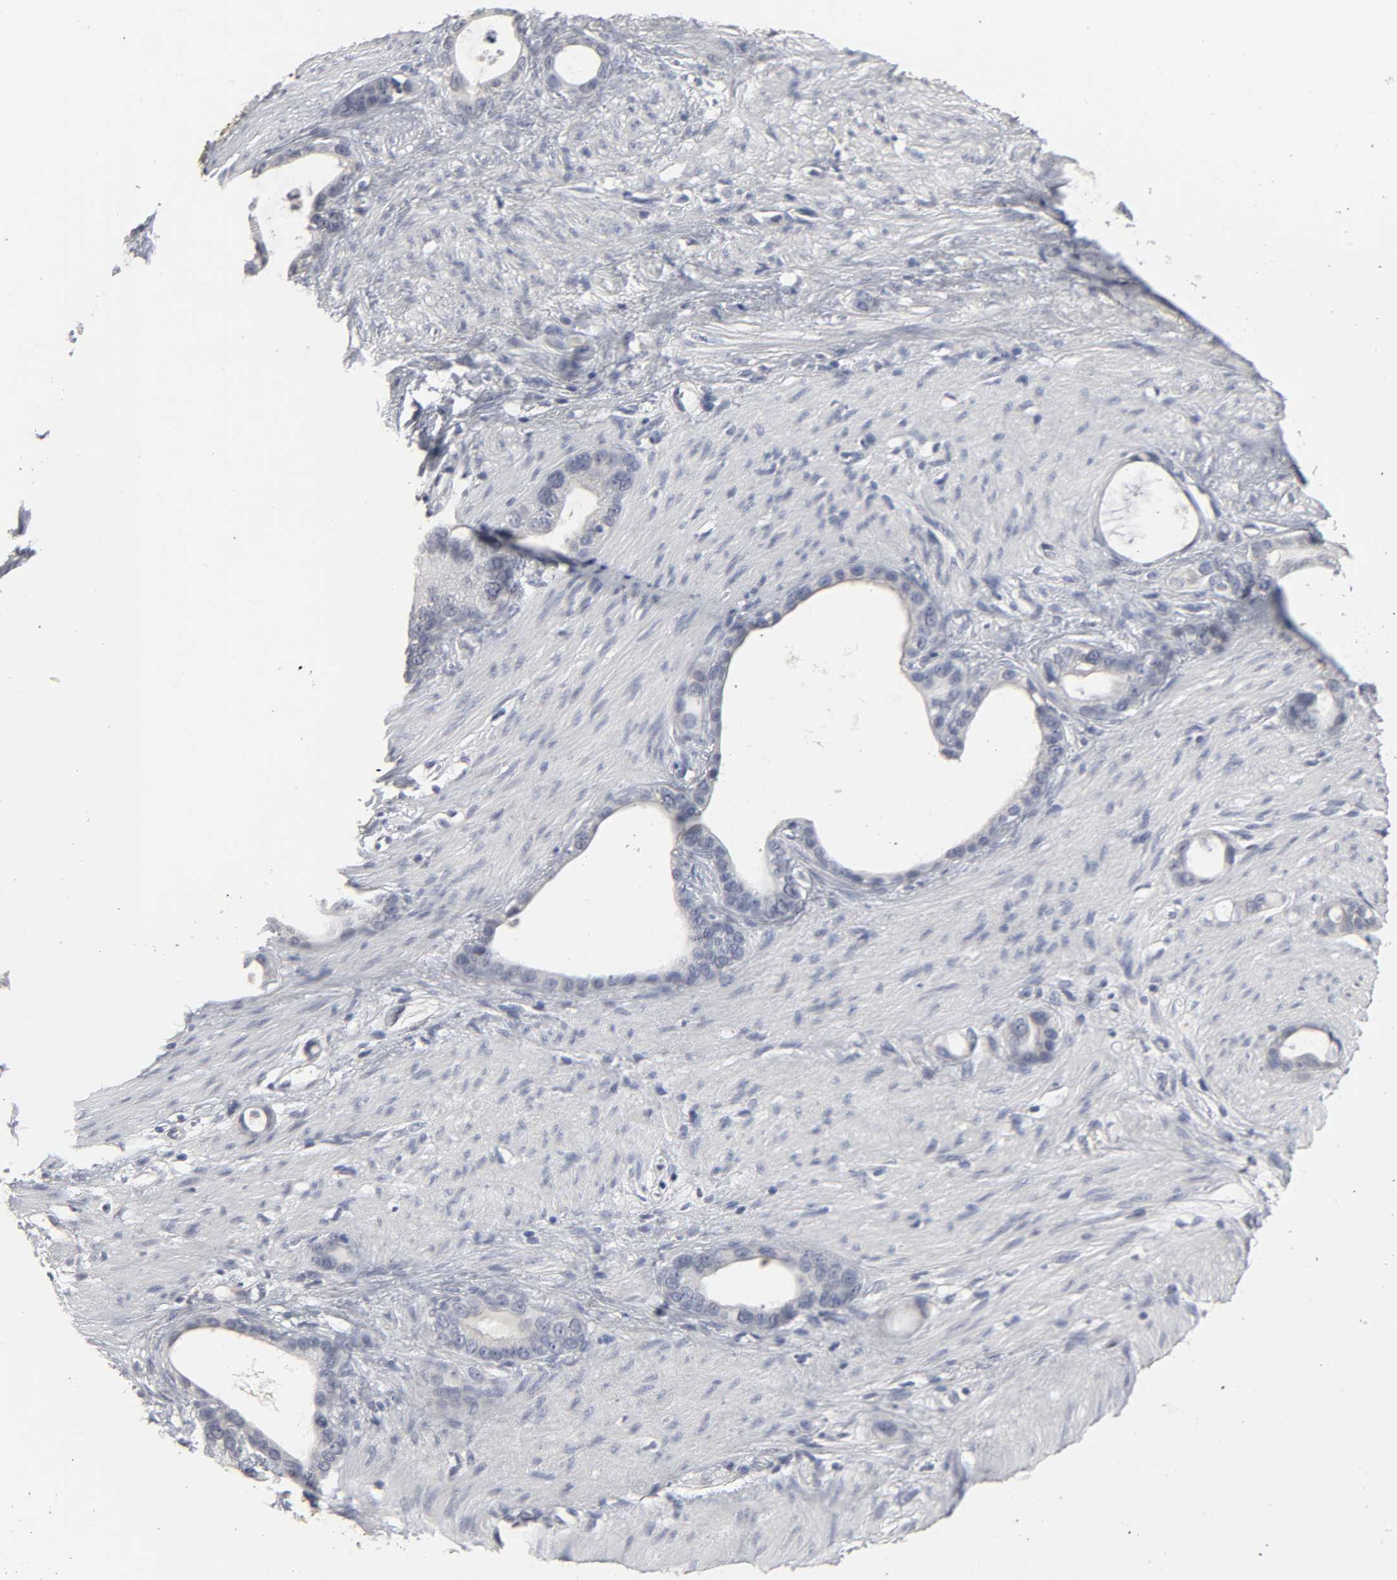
{"staining": {"intensity": "negative", "quantity": "none", "location": "none"}, "tissue": "stomach cancer", "cell_type": "Tumor cells", "image_type": "cancer", "snomed": [{"axis": "morphology", "description": "Adenocarcinoma, NOS"}, {"axis": "topography", "description": "Stomach"}], "caption": "High power microscopy histopathology image of an IHC image of stomach cancer, revealing no significant staining in tumor cells.", "gene": "TCAP", "patient": {"sex": "female", "age": 75}}